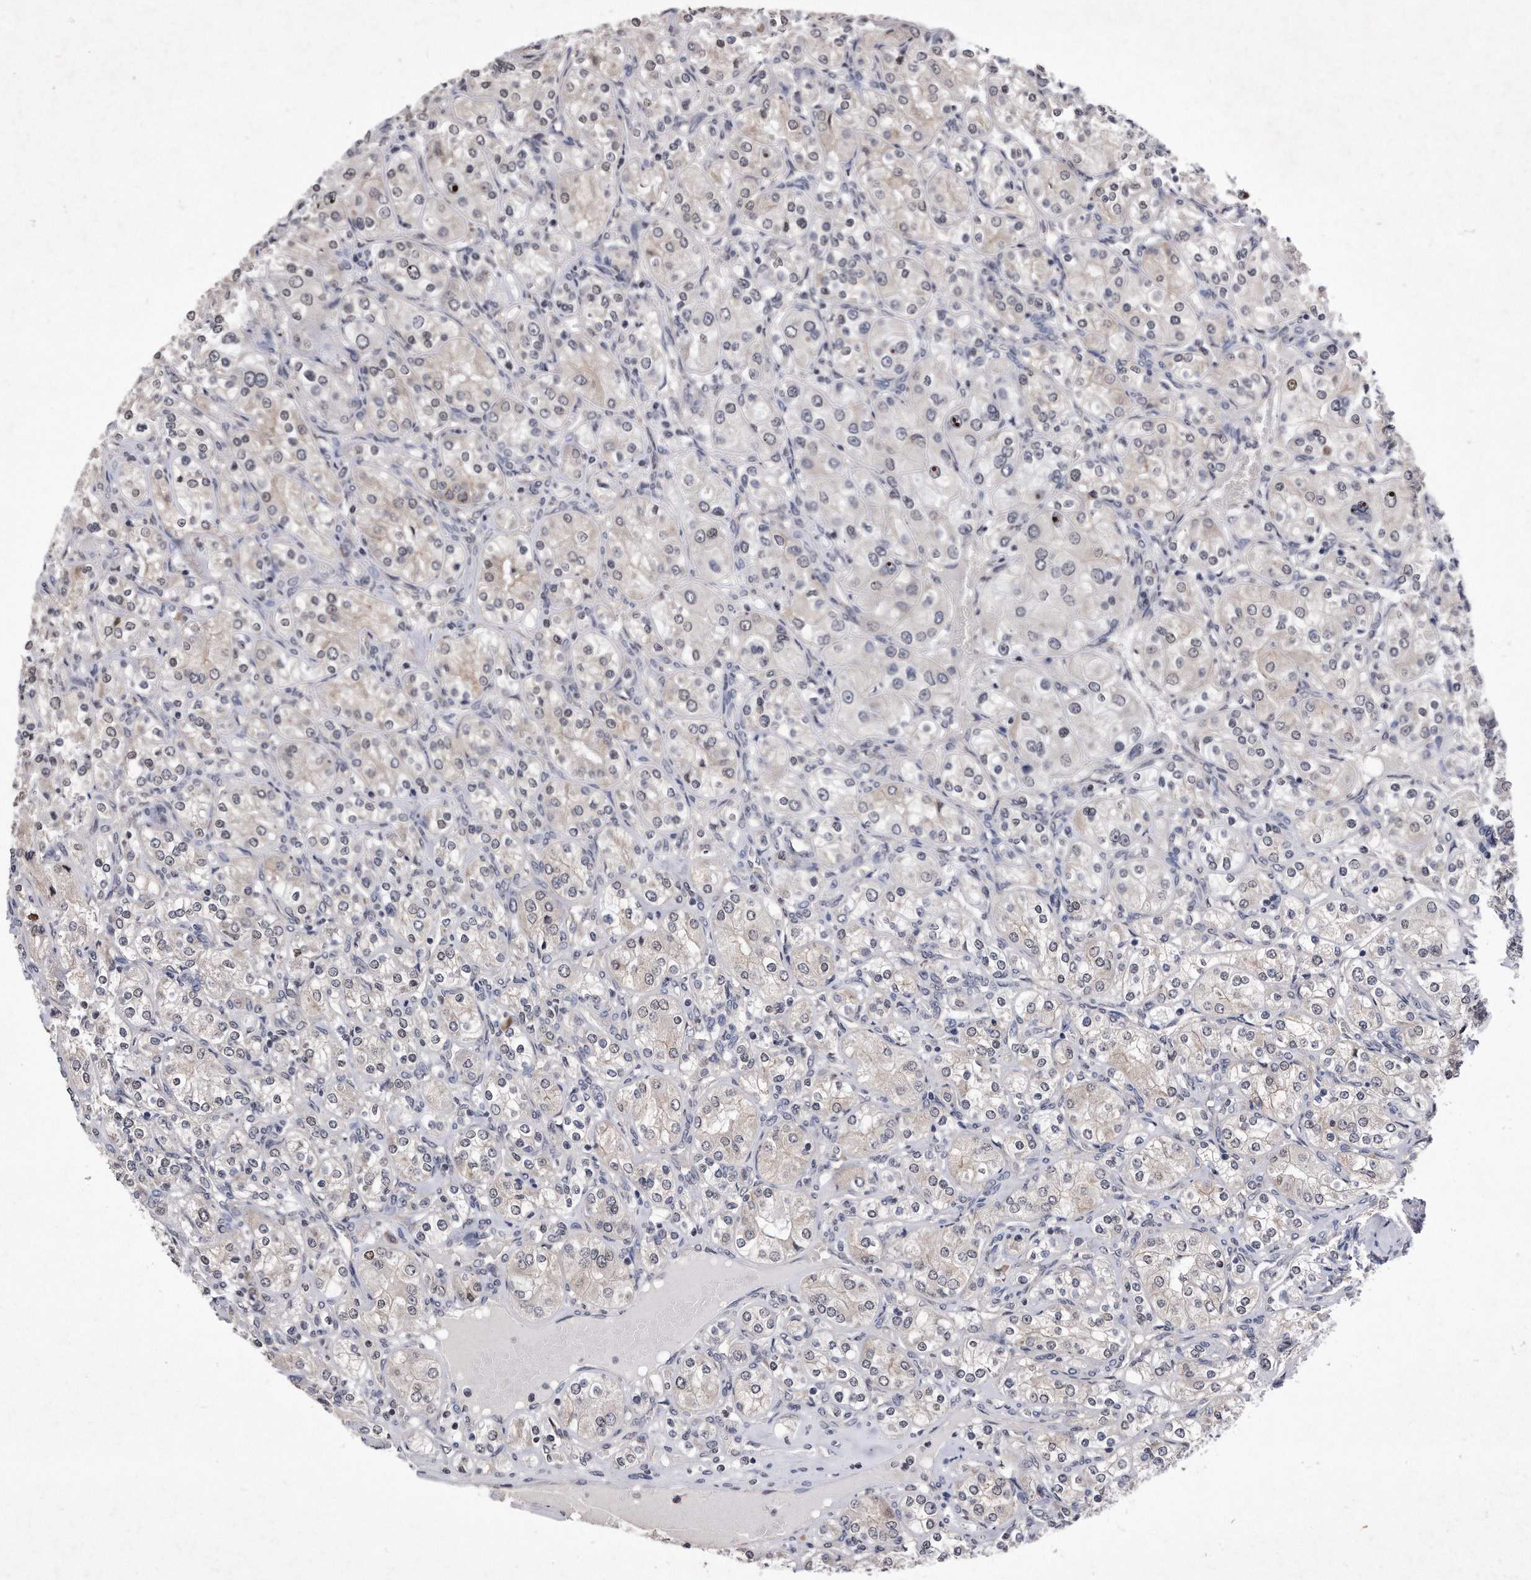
{"staining": {"intensity": "negative", "quantity": "none", "location": "none"}, "tissue": "renal cancer", "cell_type": "Tumor cells", "image_type": "cancer", "snomed": [{"axis": "morphology", "description": "Adenocarcinoma, NOS"}, {"axis": "topography", "description": "Kidney"}], "caption": "This histopathology image is of renal cancer stained with IHC to label a protein in brown with the nuclei are counter-stained blue. There is no staining in tumor cells.", "gene": "DAB1", "patient": {"sex": "male", "age": 77}}